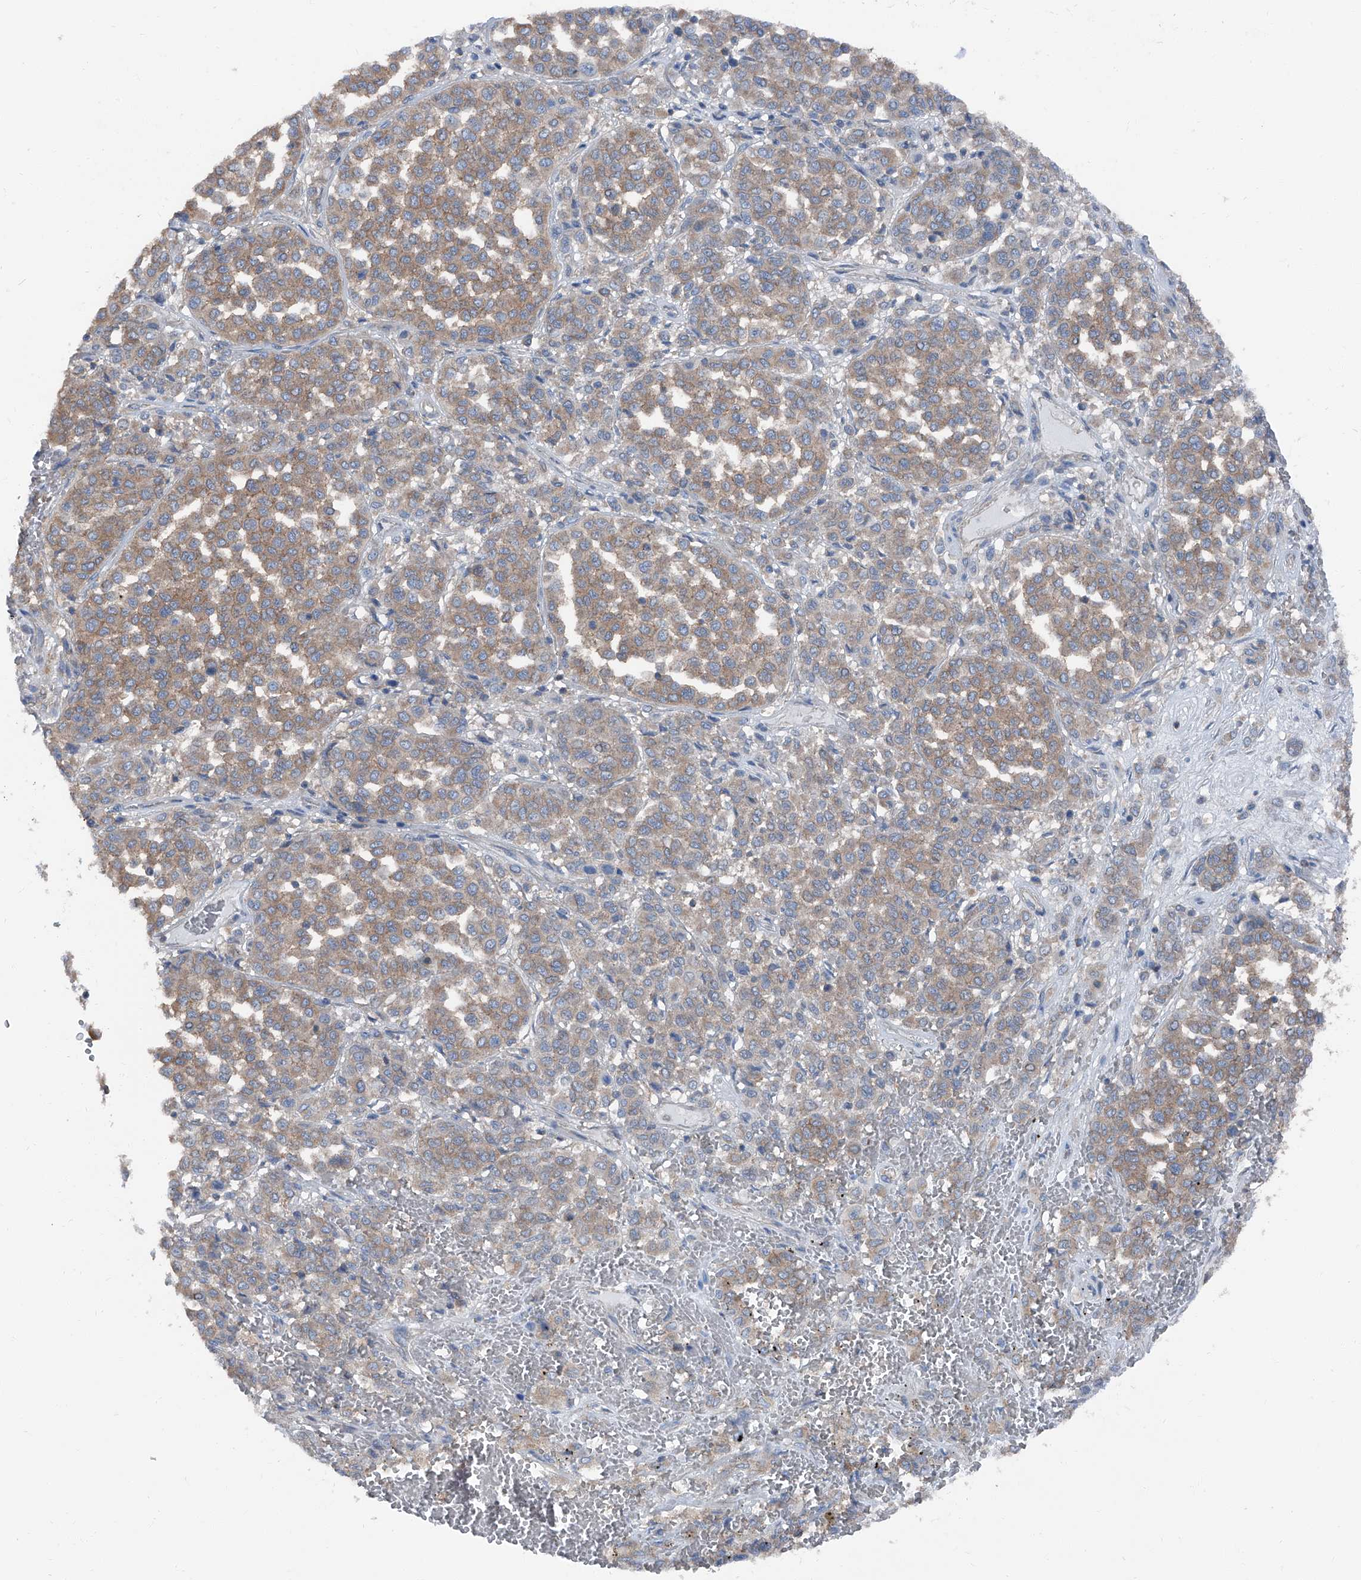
{"staining": {"intensity": "weak", "quantity": ">75%", "location": "cytoplasmic/membranous"}, "tissue": "melanoma", "cell_type": "Tumor cells", "image_type": "cancer", "snomed": [{"axis": "morphology", "description": "Malignant melanoma, Metastatic site"}, {"axis": "topography", "description": "Pancreas"}], "caption": "A high-resolution micrograph shows immunohistochemistry staining of melanoma, which exhibits weak cytoplasmic/membranous staining in about >75% of tumor cells.", "gene": "GPR142", "patient": {"sex": "female", "age": 30}}